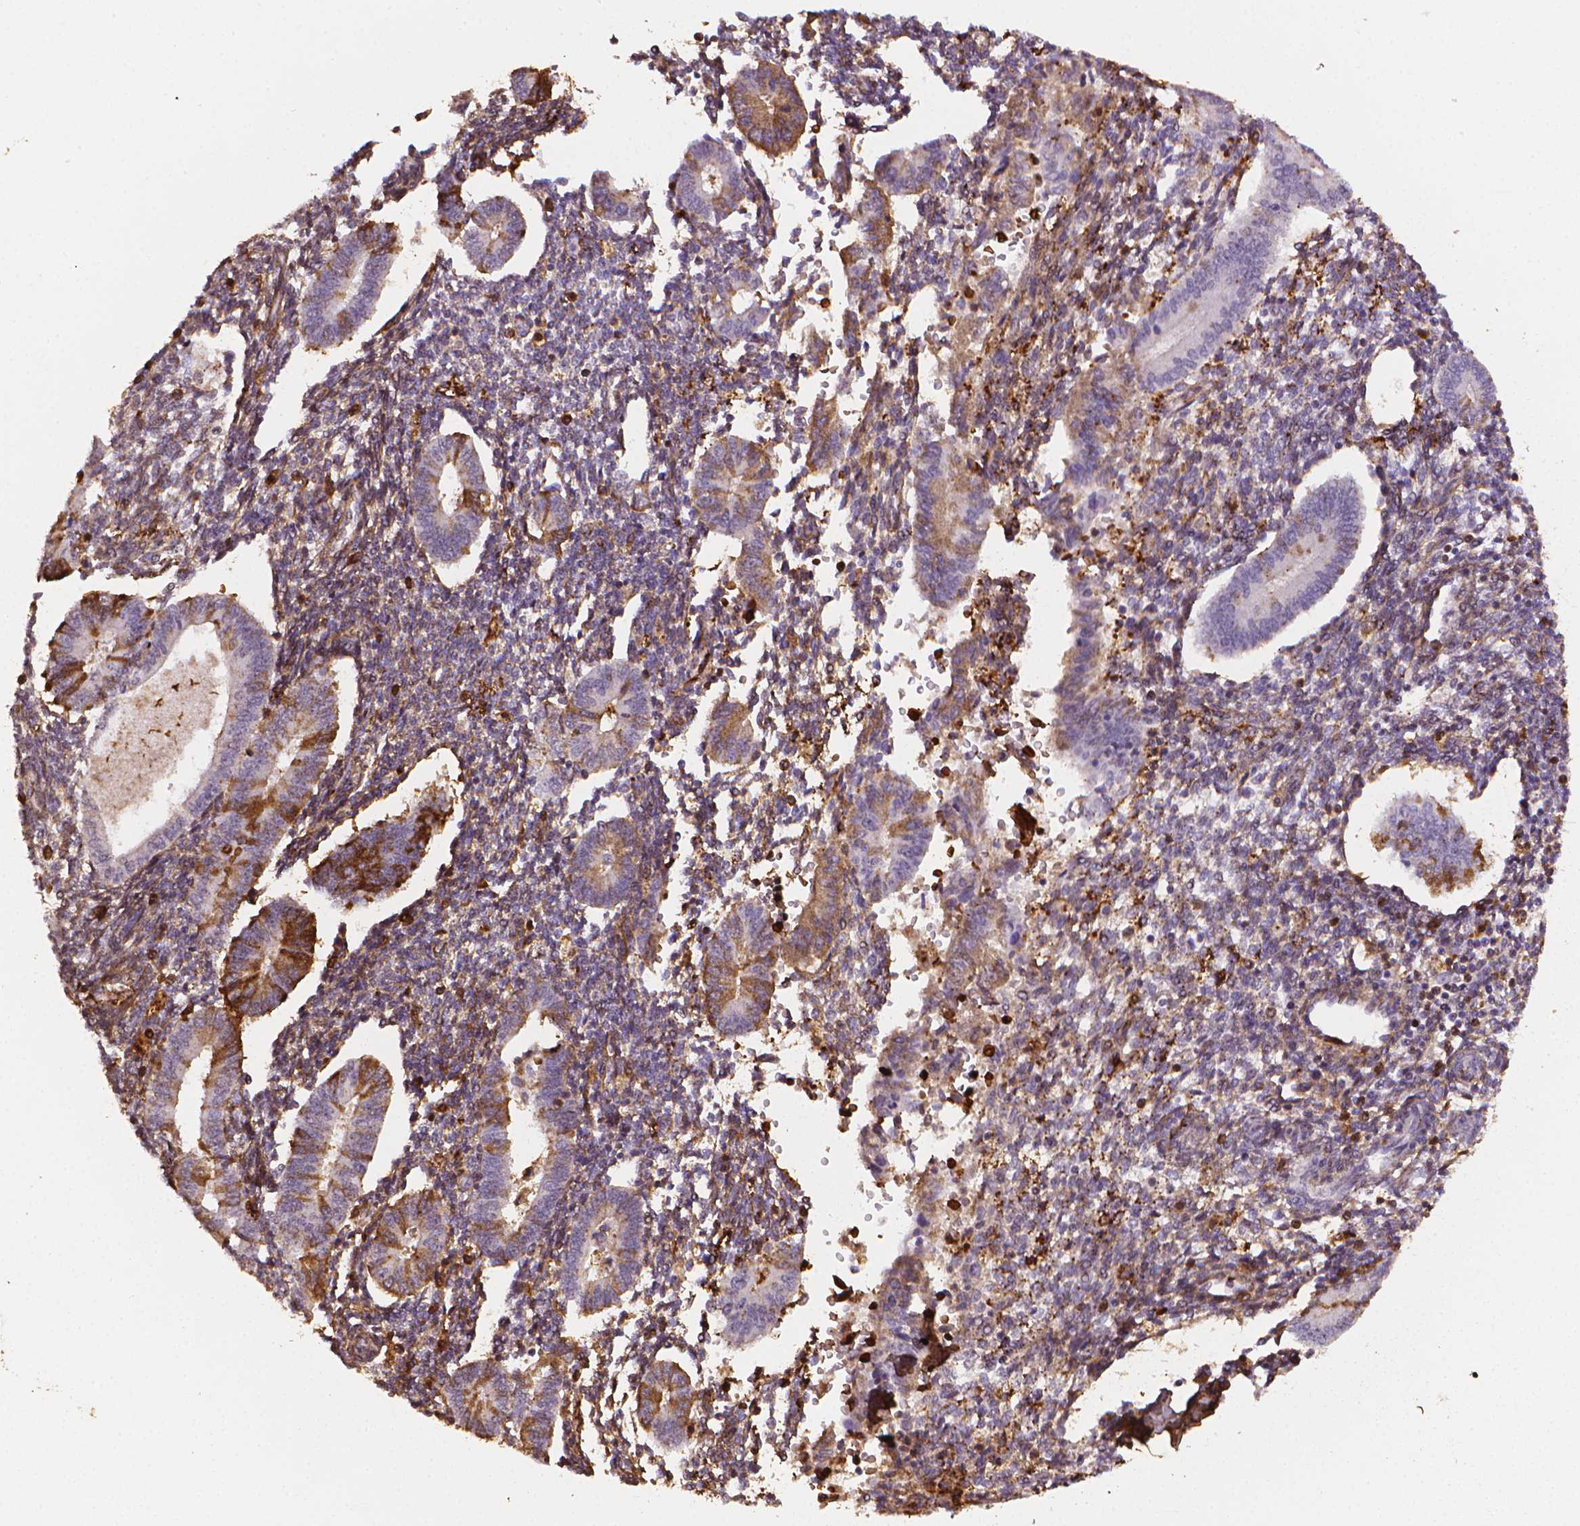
{"staining": {"intensity": "strong", "quantity": "25%-75%", "location": "cytoplasmic/membranous"}, "tissue": "endometrium", "cell_type": "Cells in endometrial stroma", "image_type": "normal", "snomed": [{"axis": "morphology", "description": "Normal tissue, NOS"}, {"axis": "topography", "description": "Endometrium"}], "caption": "A histopathology image showing strong cytoplasmic/membranous positivity in approximately 25%-75% of cells in endometrial stroma in unremarkable endometrium, as visualized by brown immunohistochemical staining.", "gene": "DCN", "patient": {"sex": "female", "age": 40}}